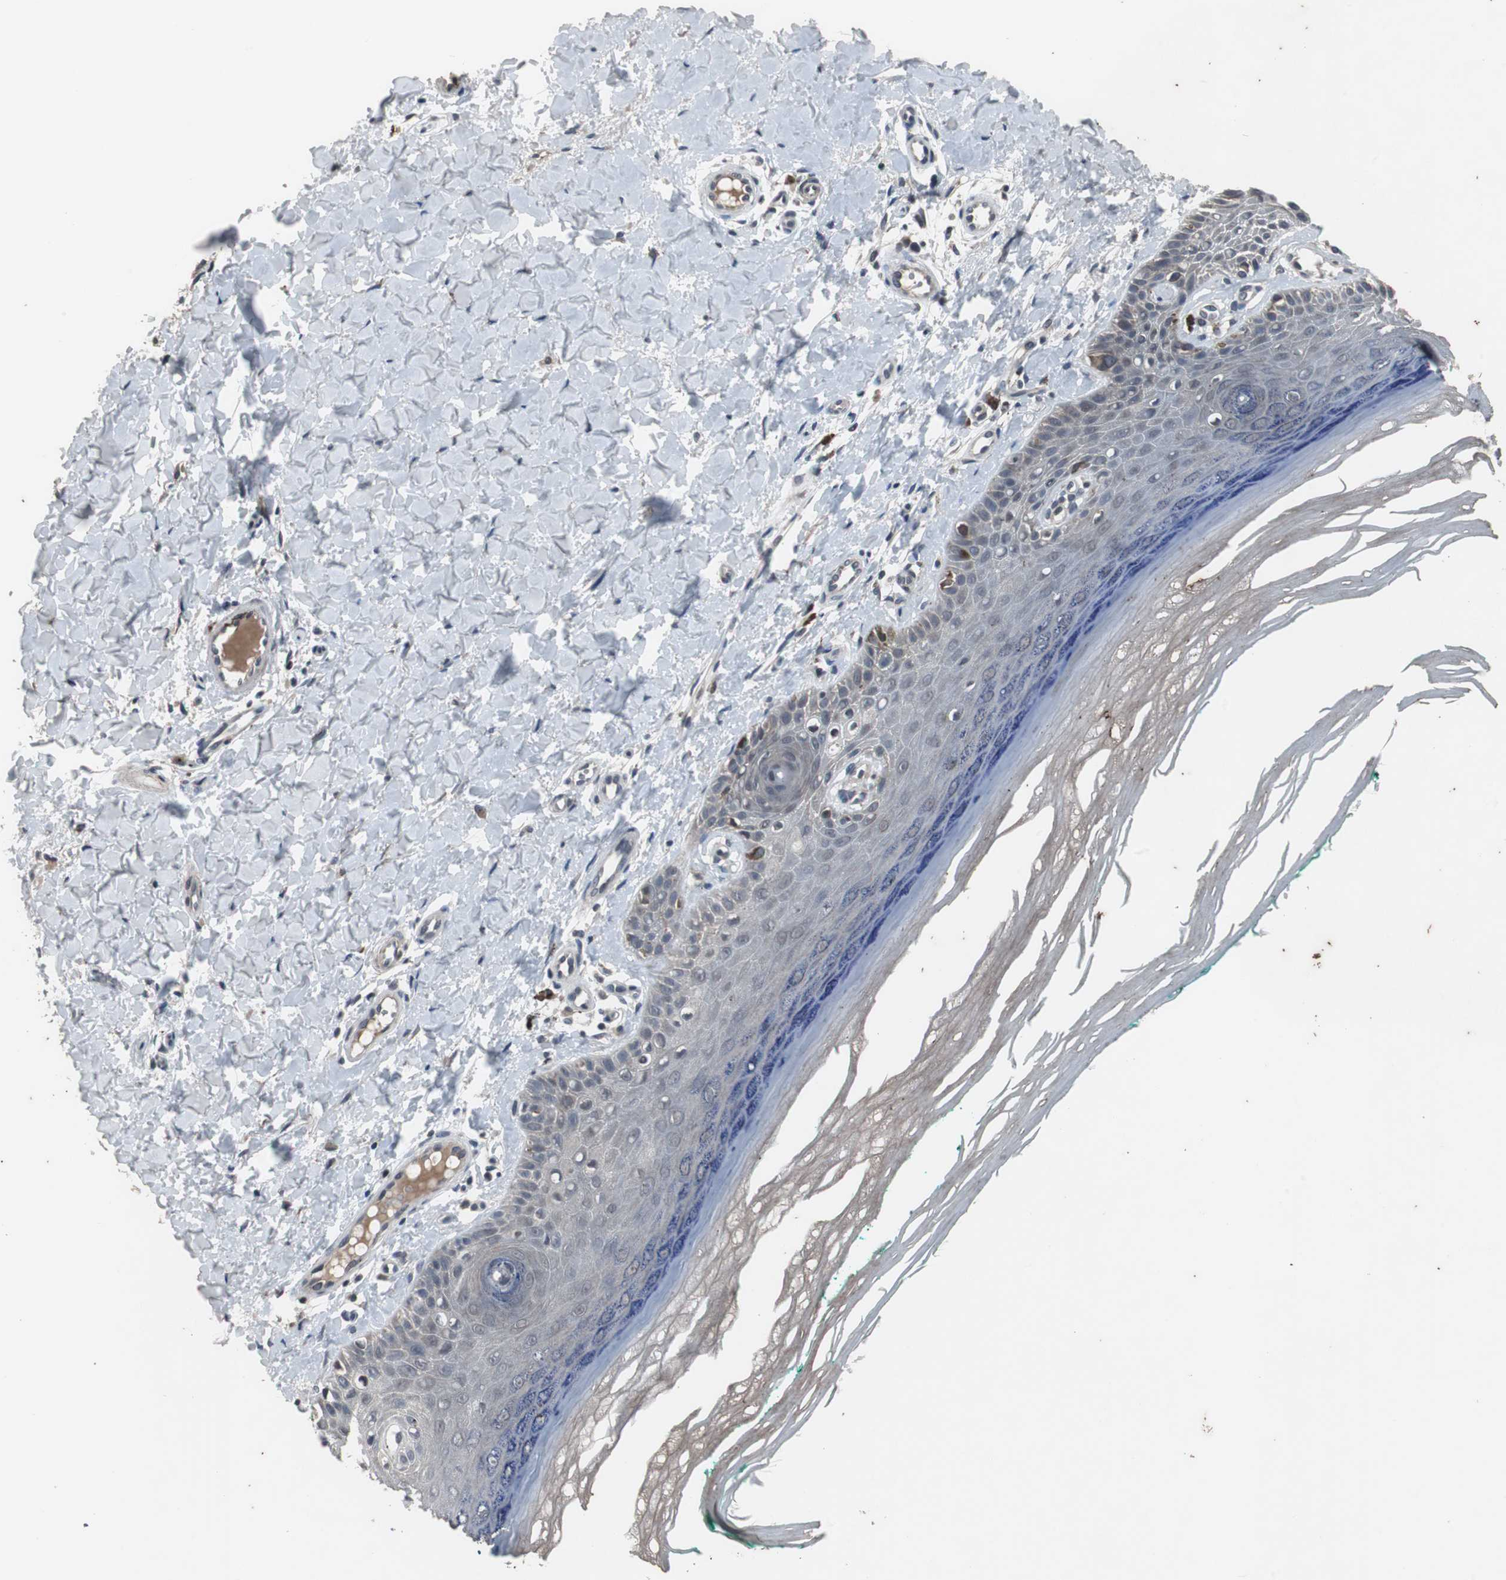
{"staining": {"intensity": "negative", "quantity": "none", "location": "none"}, "tissue": "skin", "cell_type": "Fibroblasts", "image_type": "normal", "snomed": [{"axis": "morphology", "description": "Normal tissue, NOS"}, {"axis": "topography", "description": "Skin"}], "caption": "Human skin stained for a protein using immunohistochemistry (IHC) exhibits no positivity in fibroblasts.", "gene": "CRADD", "patient": {"sex": "male", "age": 26}}